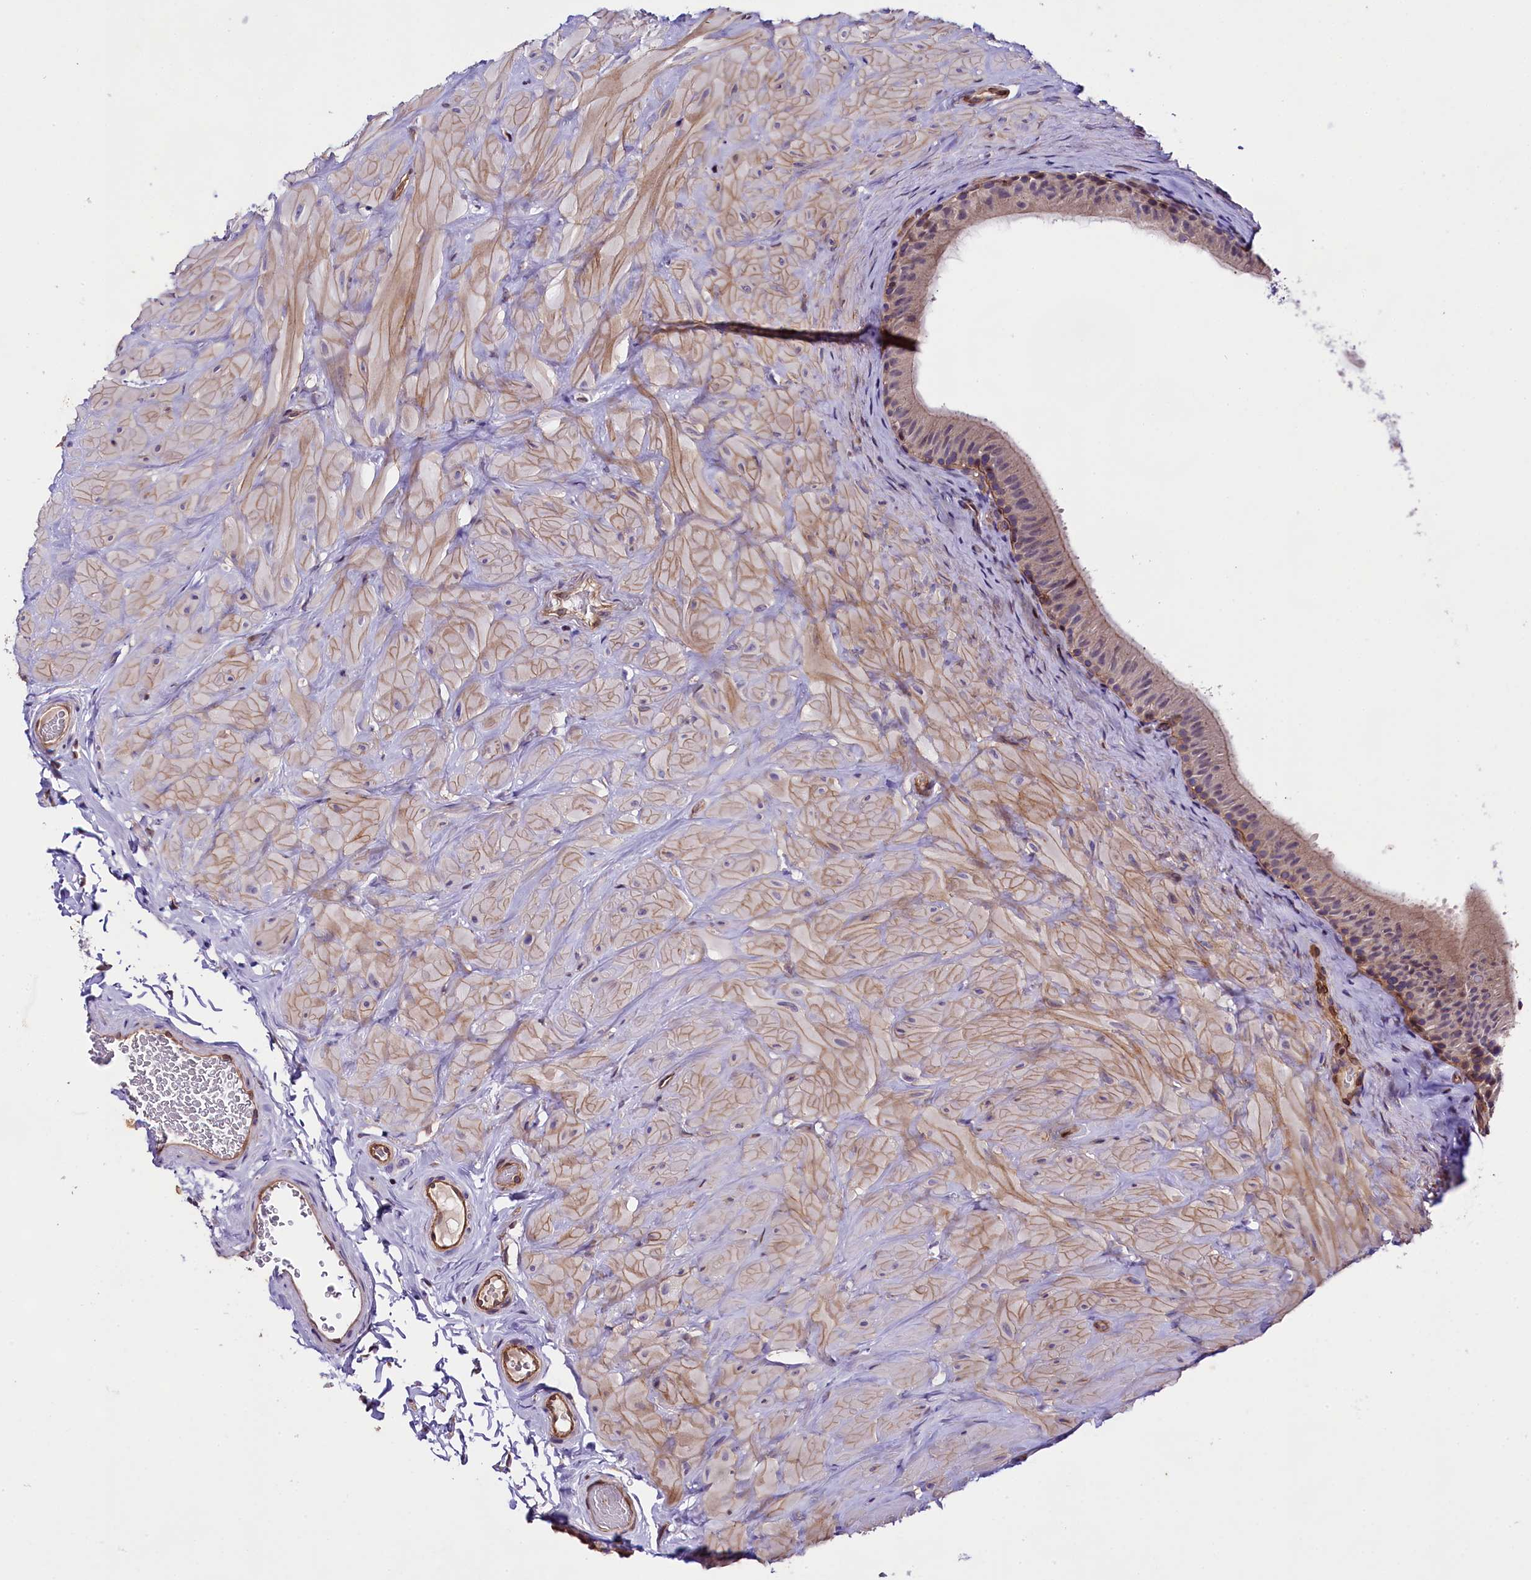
{"staining": {"intensity": "weak", "quantity": "<25%", "location": "nuclear"}, "tissue": "epididymis", "cell_type": "Glandular cells", "image_type": "normal", "snomed": [{"axis": "morphology", "description": "Normal tissue, NOS"}, {"axis": "topography", "description": "Soft tissue"}, {"axis": "topography", "description": "Vascular tissue"}, {"axis": "topography", "description": "Epididymis"}], "caption": "DAB immunohistochemical staining of unremarkable epididymis reveals no significant expression in glandular cells. (Immunohistochemistry (ihc), brightfield microscopy, high magnification).", "gene": "SP4", "patient": {"sex": "male", "age": 49}}